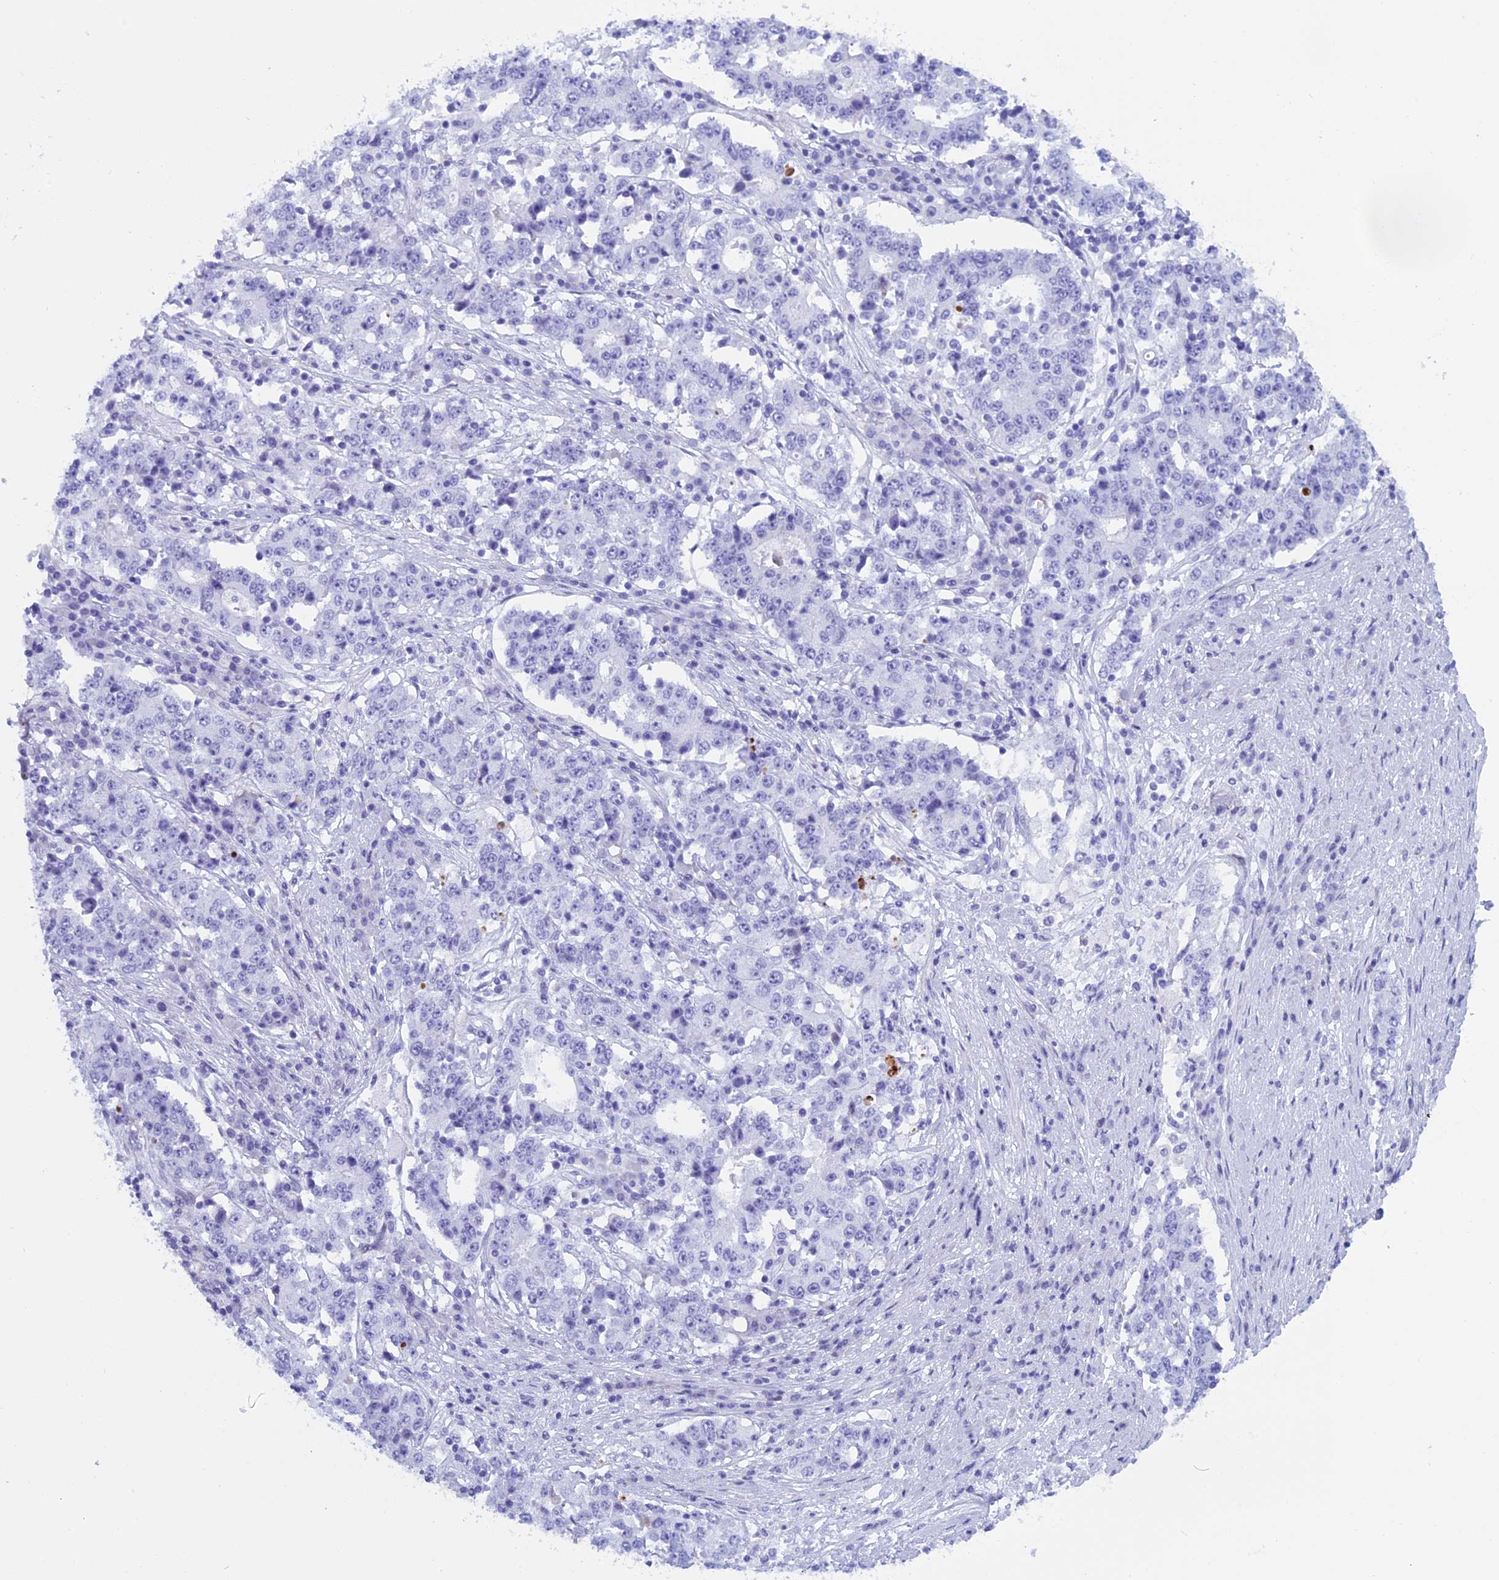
{"staining": {"intensity": "negative", "quantity": "none", "location": "none"}, "tissue": "stomach cancer", "cell_type": "Tumor cells", "image_type": "cancer", "snomed": [{"axis": "morphology", "description": "Adenocarcinoma, NOS"}, {"axis": "topography", "description": "Stomach"}], "caption": "The image reveals no significant expression in tumor cells of stomach cancer. The staining is performed using DAB brown chromogen with nuclei counter-stained in using hematoxylin.", "gene": "KCTD21", "patient": {"sex": "male", "age": 59}}